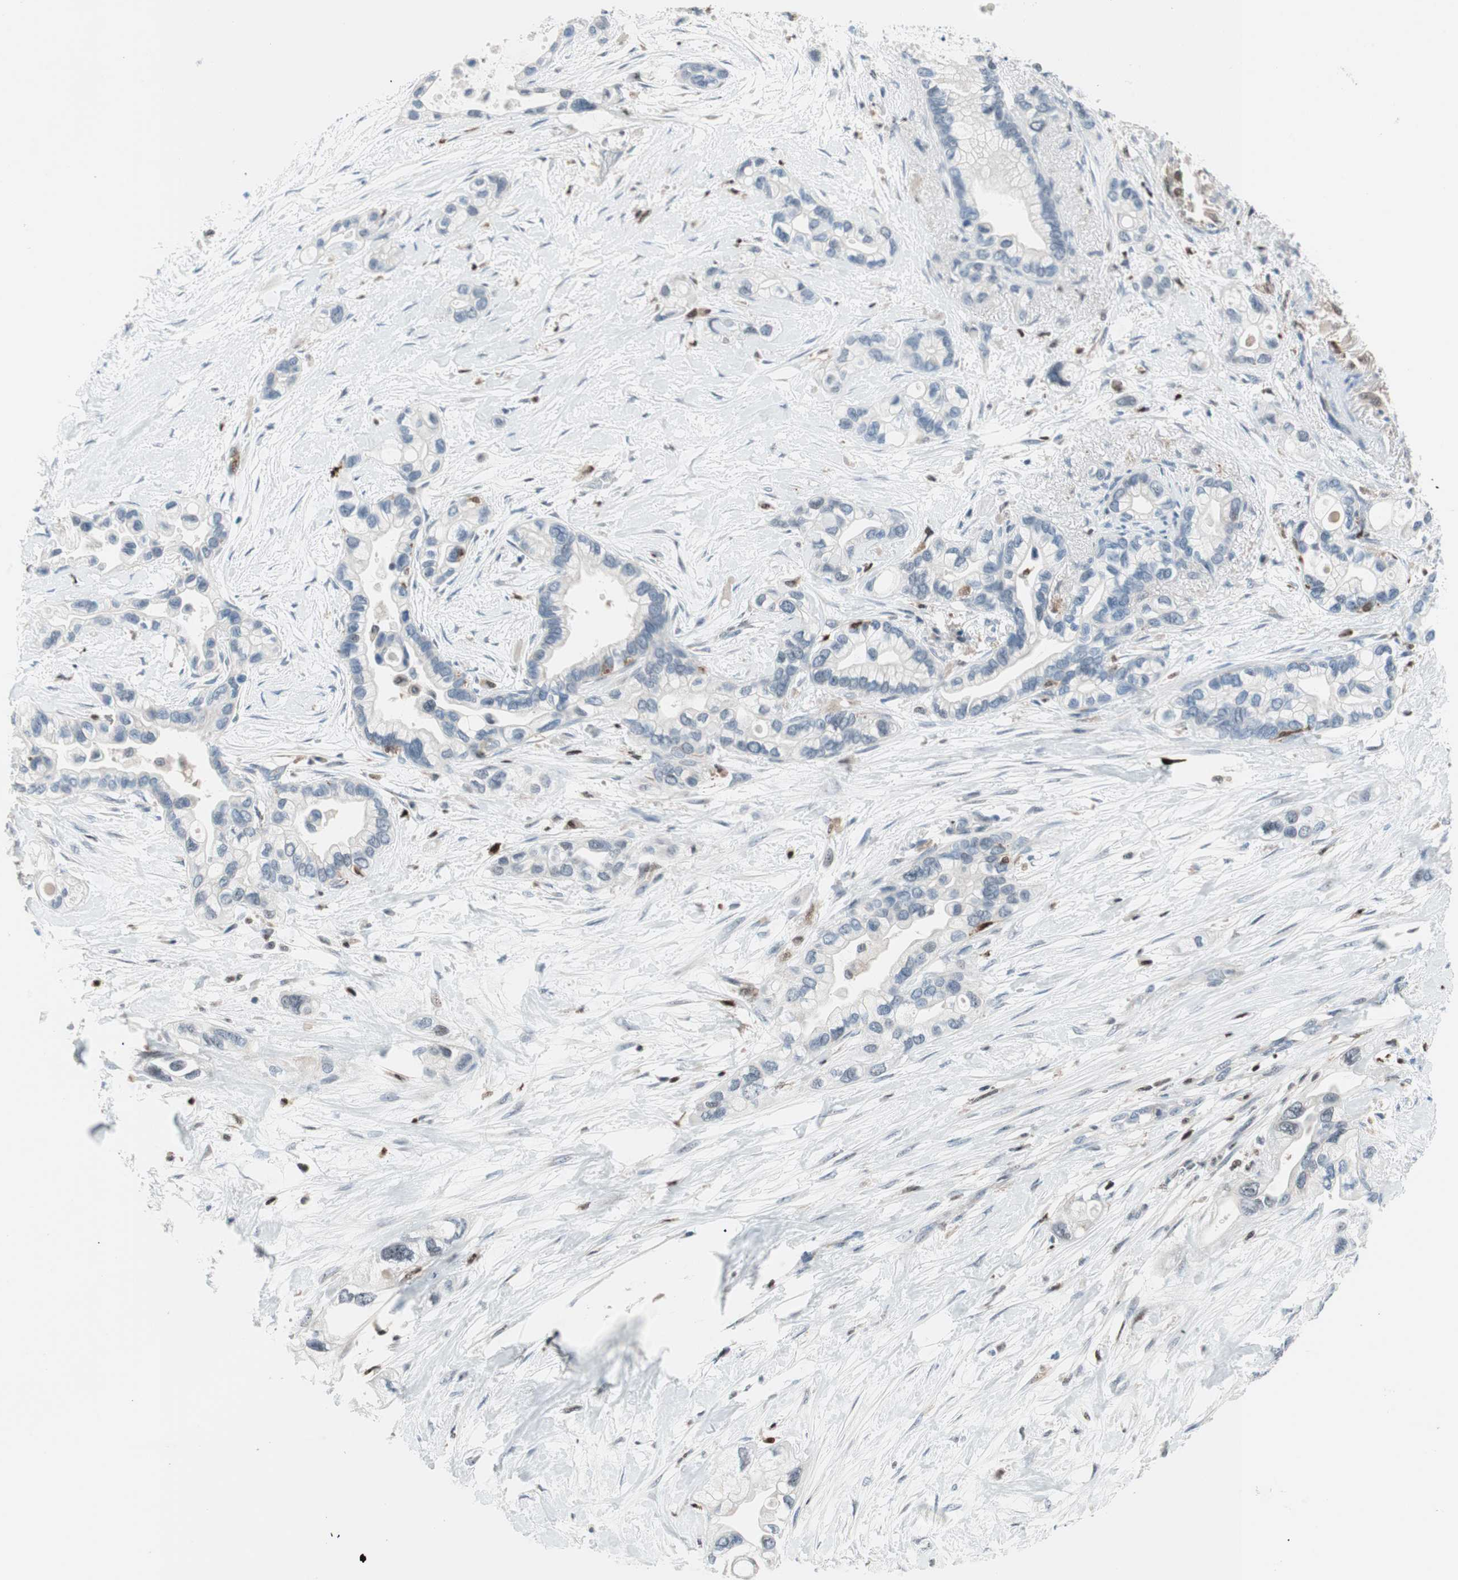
{"staining": {"intensity": "negative", "quantity": "none", "location": "none"}, "tissue": "pancreatic cancer", "cell_type": "Tumor cells", "image_type": "cancer", "snomed": [{"axis": "morphology", "description": "Adenocarcinoma, NOS"}, {"axis": "topography", "description": "Pancreas"}], "caption": "IHC histopathology image of neoplastic tissue: human pancreatic cancer stained with DAB (3,3'-diaminobenzidine) shows no significant protein staining in tumor cells. (Brightfield microscopy of DAB immunohistochemistry at high magnification).", "gene": "RGS10", "patient": {"sex": "female", "age": 77}}